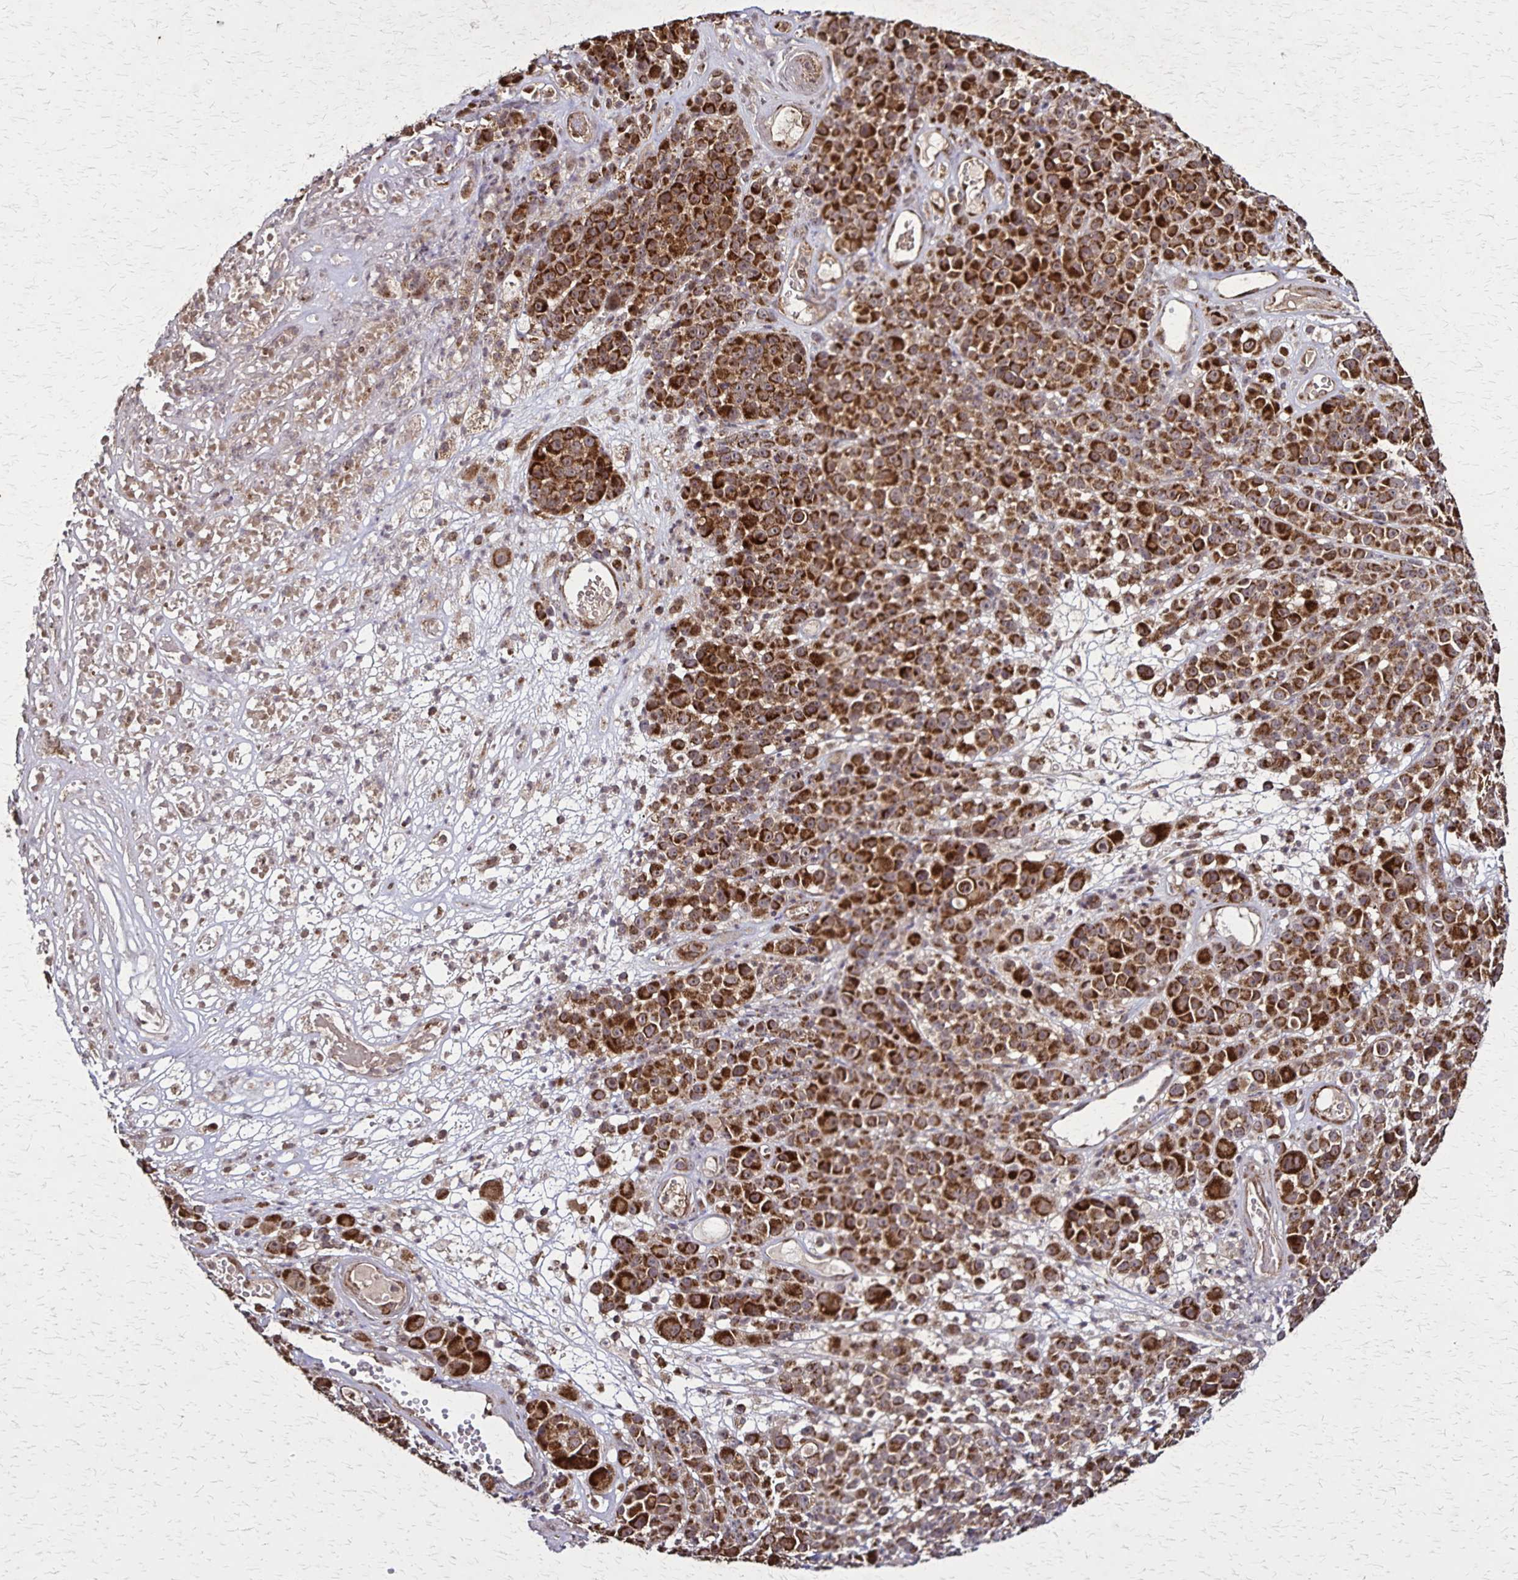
{"staining": {"intensity": "strong", "quantity": ">75%", "location": "cytoplasmic/membranous"}, "tissue": "melanoma", "cell_type": "Tumor cells", "image_type": "cancer", "snomed": [{"axis": "morphology", "description": "Malignant melanoma, NOS"}, {"axis": "topography", "description": "Skin"}, {"axis": "topography", "description": "Skin of back"}], "caption": "Malignant melanoma tissue reveals strong cytoplasmic/membranous expression in about >75% of tumor cells, visualized by immunohistochemistry.", "gene": "NFS1", "patient": {"sex": "male", "age": 91}}